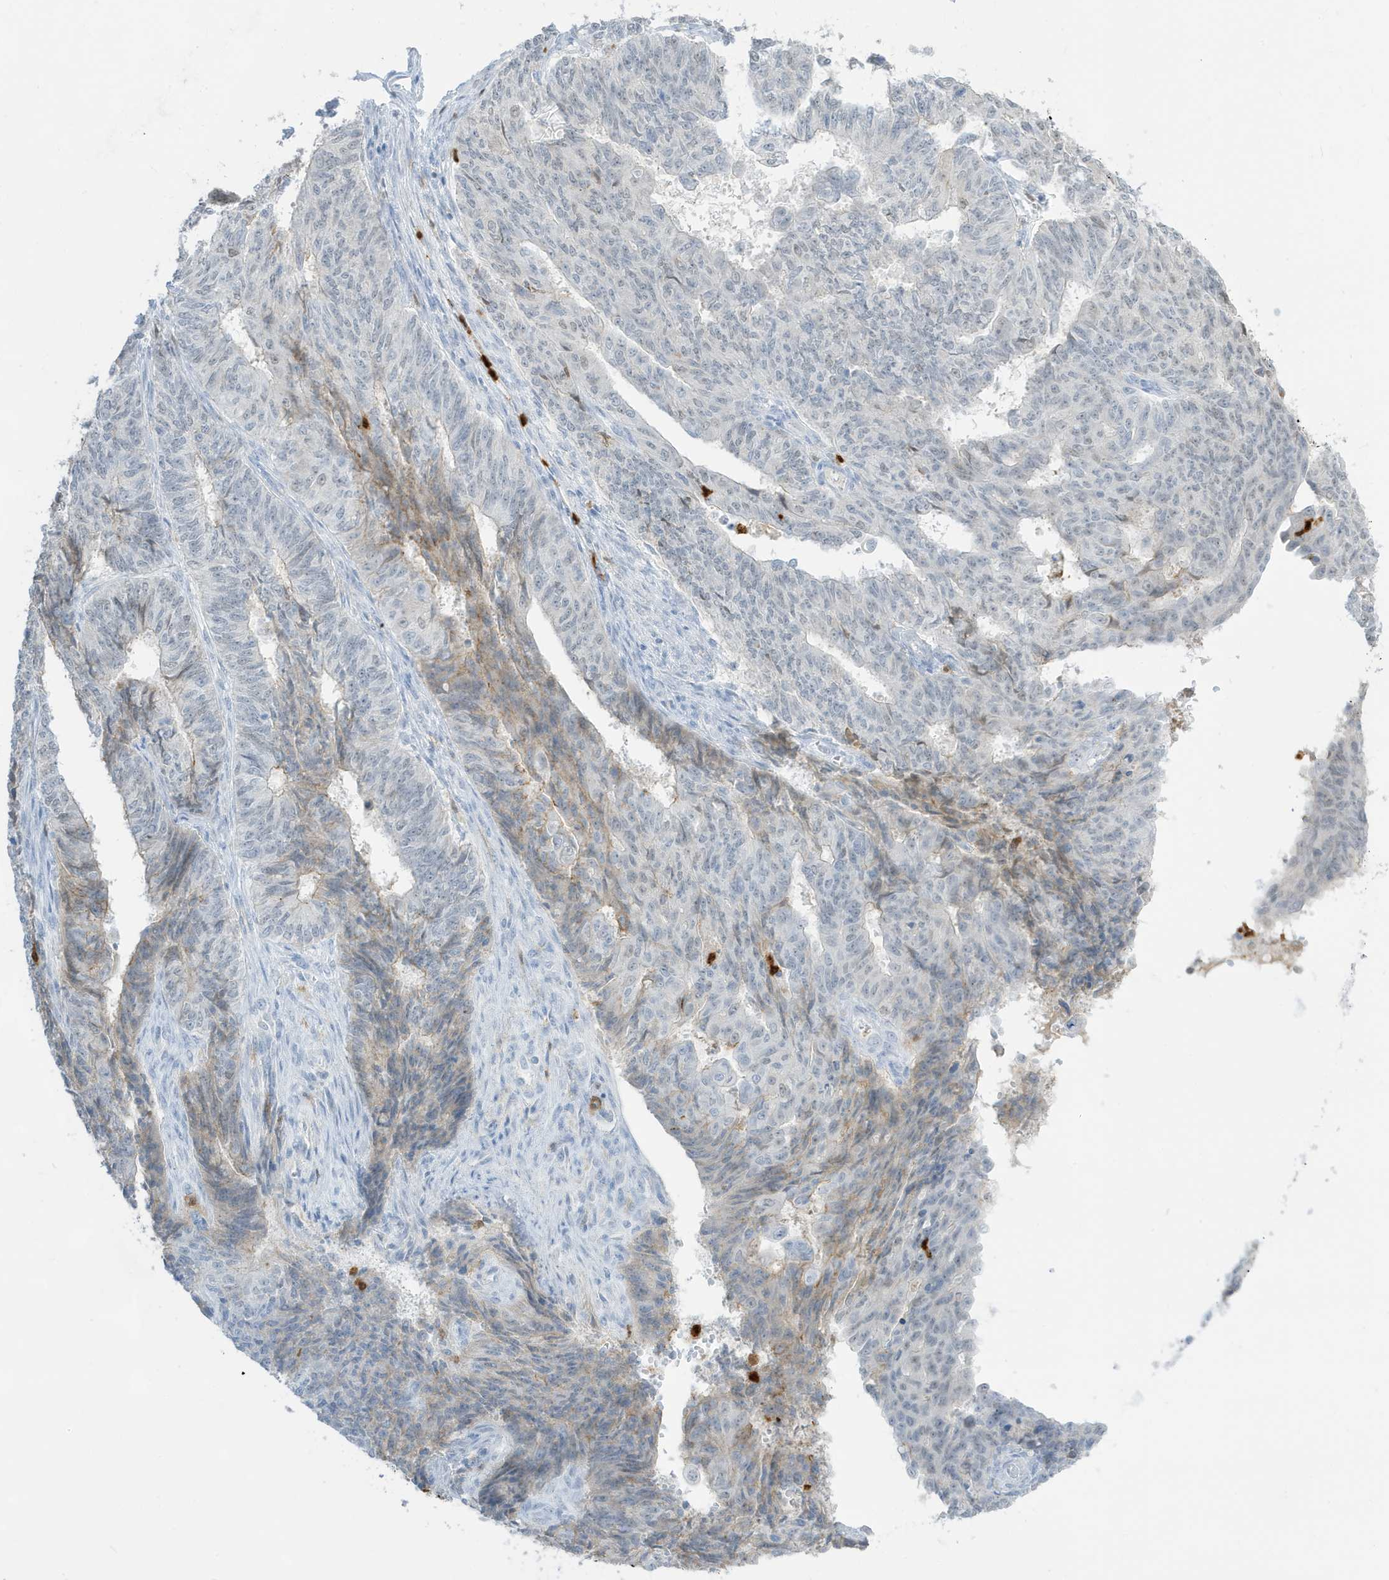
{"staining": {"intensity": "negative", "quantity": "none", "location": "none"}, "tissue": "endometrial cancer", "cell_type": "Tumor cells", "image_type": "cancer", "snomed": [{"axis": "morphology", "description": "Adenocarcinoma, NOS"}, {"axis": "topography", "description": "Endometrium"}], "caption": "An image of endometrial cancer (adenocarcinoma) stained for a protein shows no brown staining in tumor cells.", "gene": "GCA", "patient": {"sex": "female", "age": 32}}